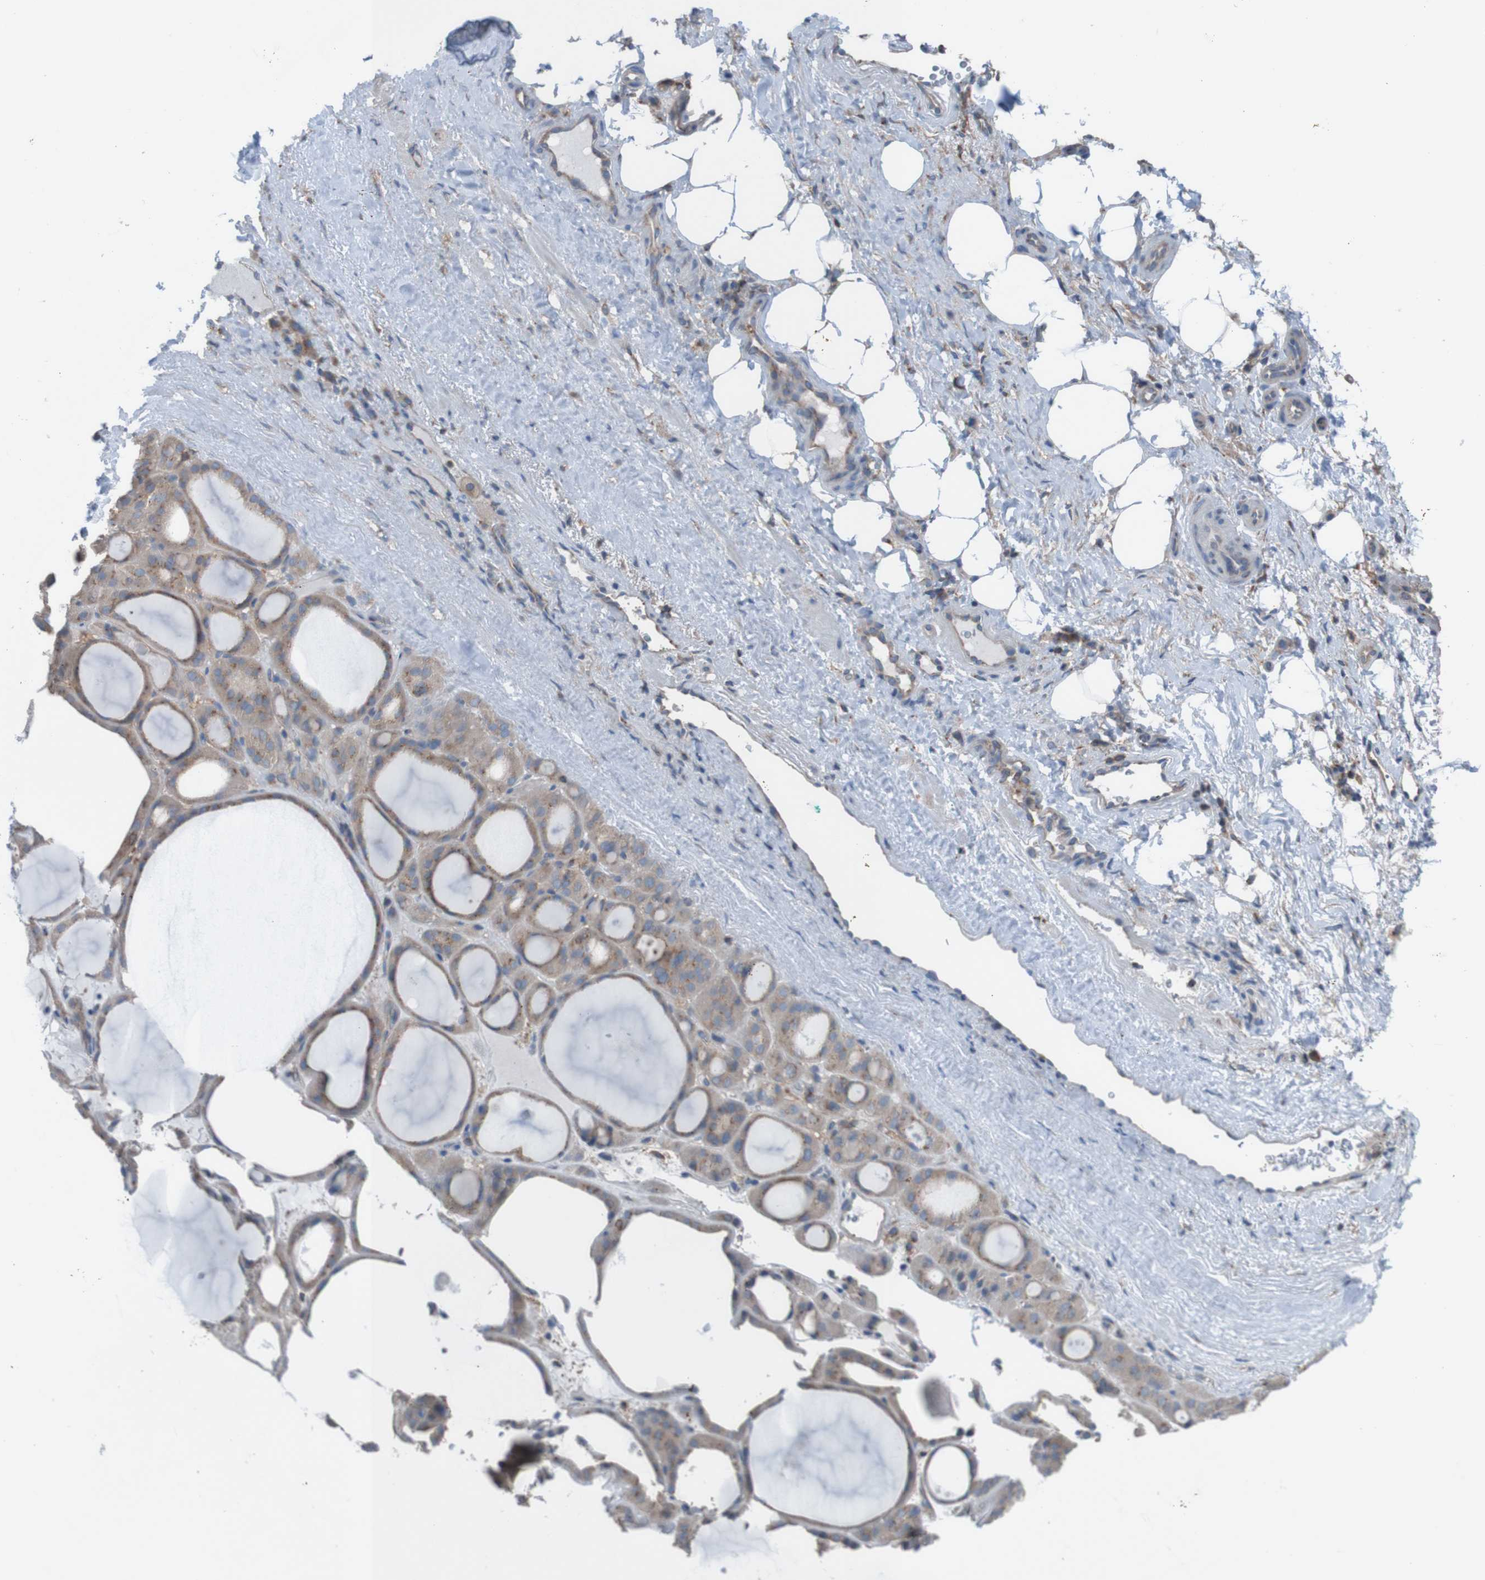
{"staining": {"intensity": "moderate", "quantity": ">75%", "location": "cytoplasmic/membranous"}, "tissue": "thyroid gland", "cell_type": "Glandular cells", "image_type": "normal", "snomed": [{"axis": "morphology", "description": "Normal tissue, NOS"}, {"axis": "morphology", "description": "Carcinoma, NOS"}, {"axis": "topography", "description": "Thyroid gland"}], "caption": "Moderate cytoplasmic/membranous expression is seen in approximately >75% of glandular cells in unremarkable thyroid gland.", "gene": "MINAR1", "patient": {"sex": "female", "age": 86}}